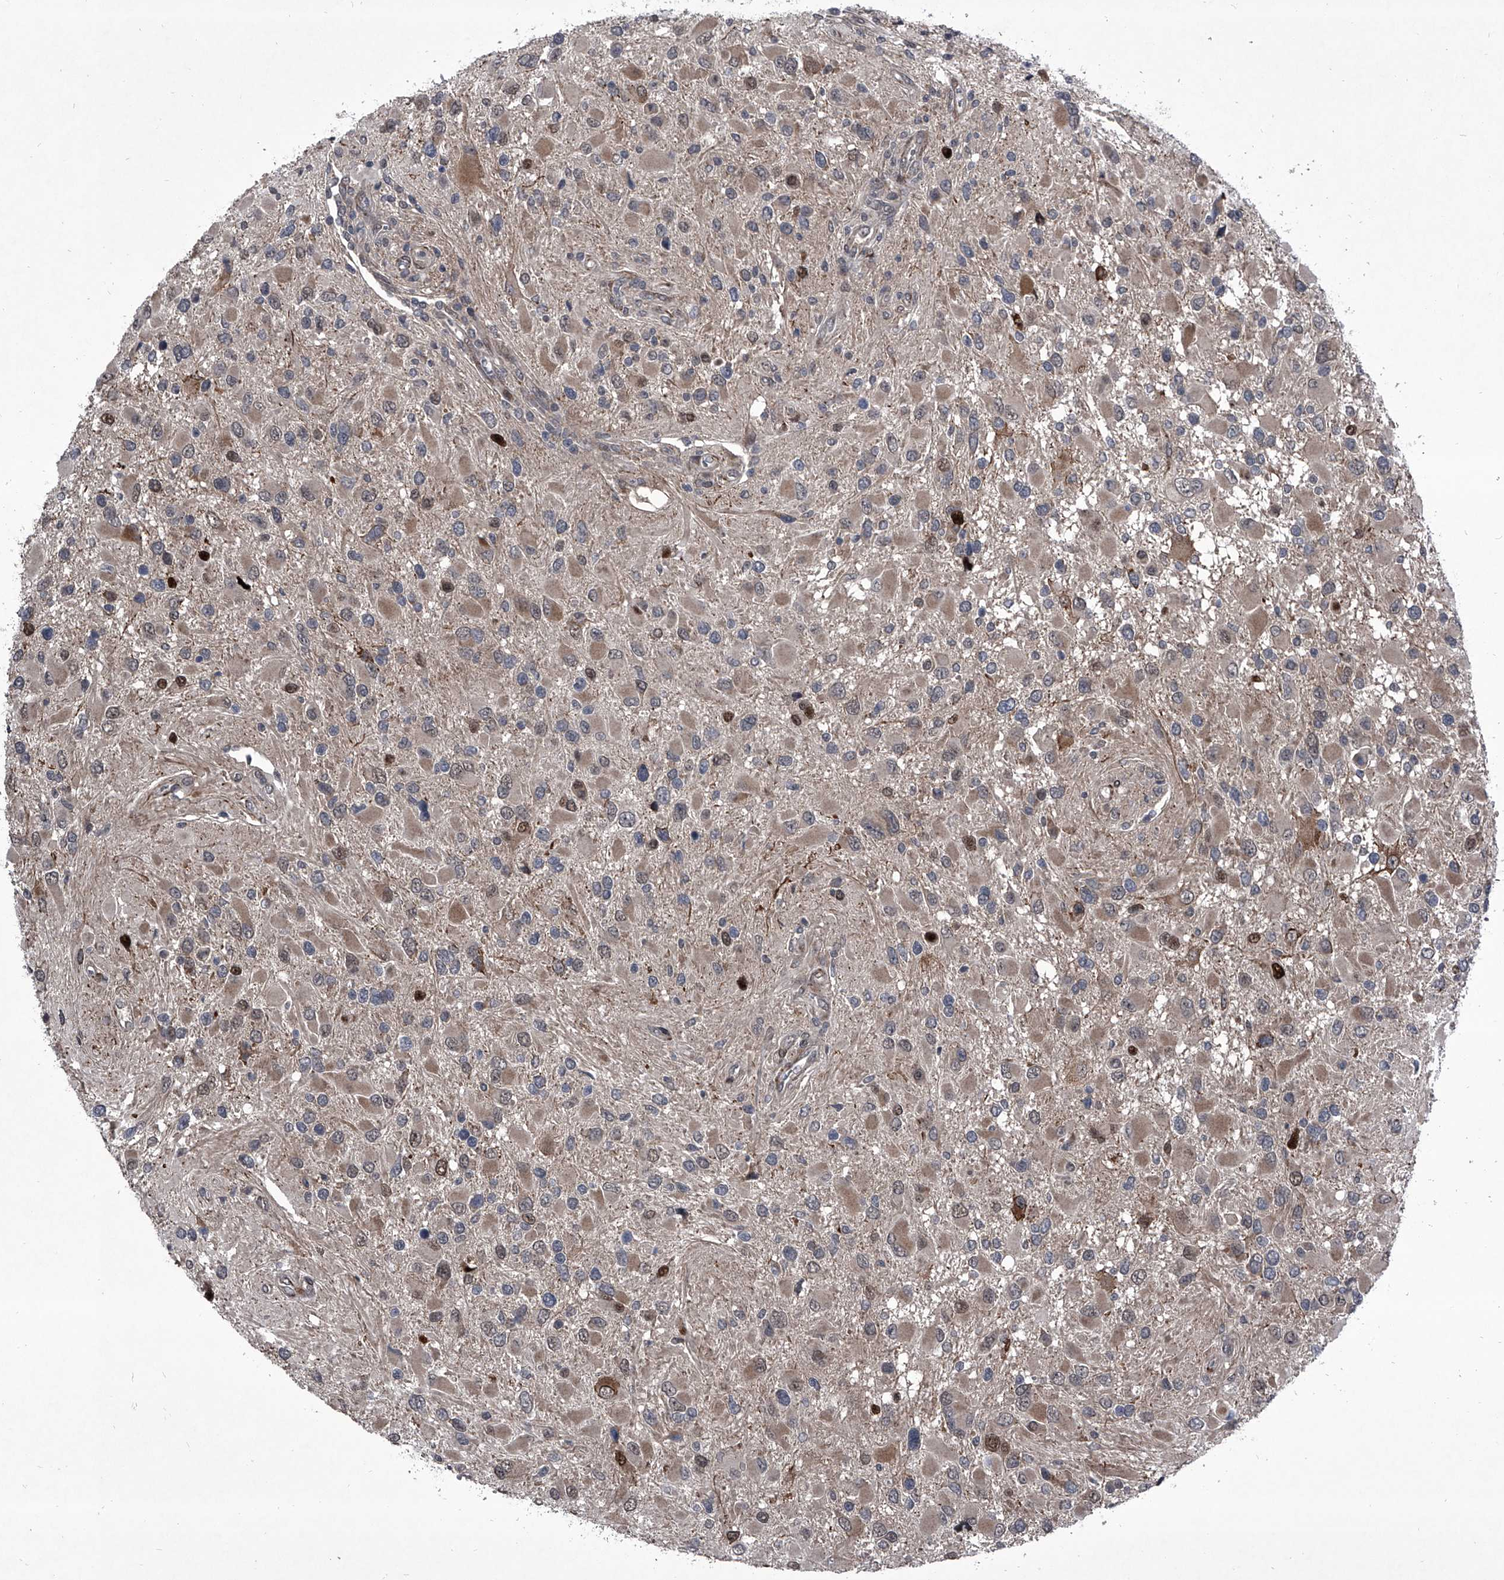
{"staining": {"intensity": "weak", "quantity": "<25%", "location": "cytoplasmic/membranous"}, "tissue": "glioma", "cell_type": "Tumor cells", "image_type": "cancer", "snomed": [{"axis": "morphology", "description": "Glioma, malignant, High grade"}, {"axis": "topography", "description": "Brain"}], "caption": "High magnification brightfield microscopy of glioma stained with DAB (brown) and counterstained with hematoxylin (blue): tumor cells show no significant staining.", "gene": "ELK4", "patient": {"sex": "male", "age": 53}}